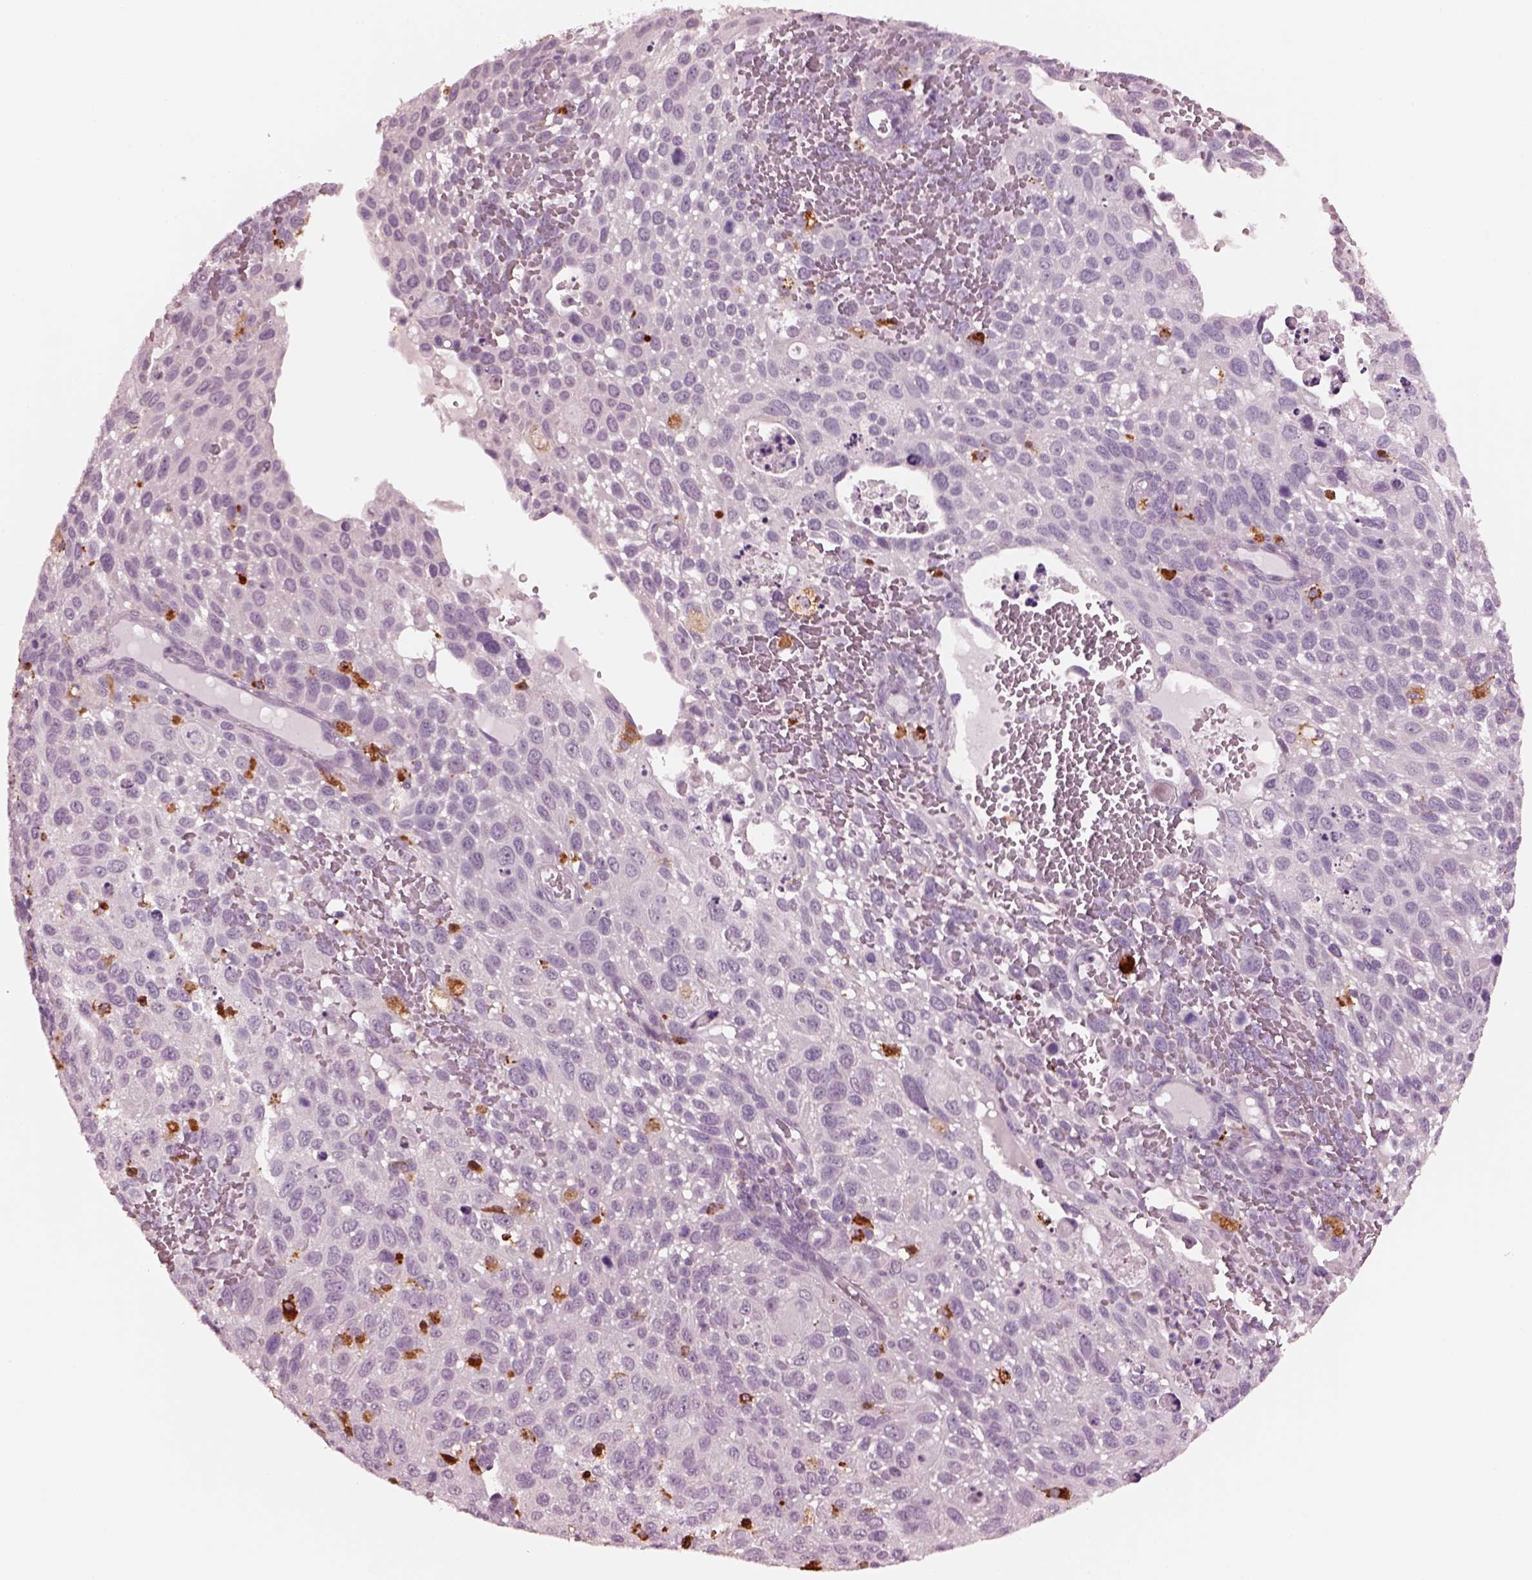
{"staining": {"intensity": "negative", "quantity": "none", "location": "none"}, "tissue": "cervical cancer", "cell_type": "Tumor cells", "image_type": "cancer", "snomed": [{"axis": "morphology", "description": "Squamous cell carcinoma, NOS"}, {"axis": "topography", "description": "Cervix"}], "caption": "Immunohistochemical staining of human squamous cell carcinoma (cervical) displays no significant expression in tumor cells.", "gene": "SLAMF8", "patient": {"sex": "female", "age": 70}}